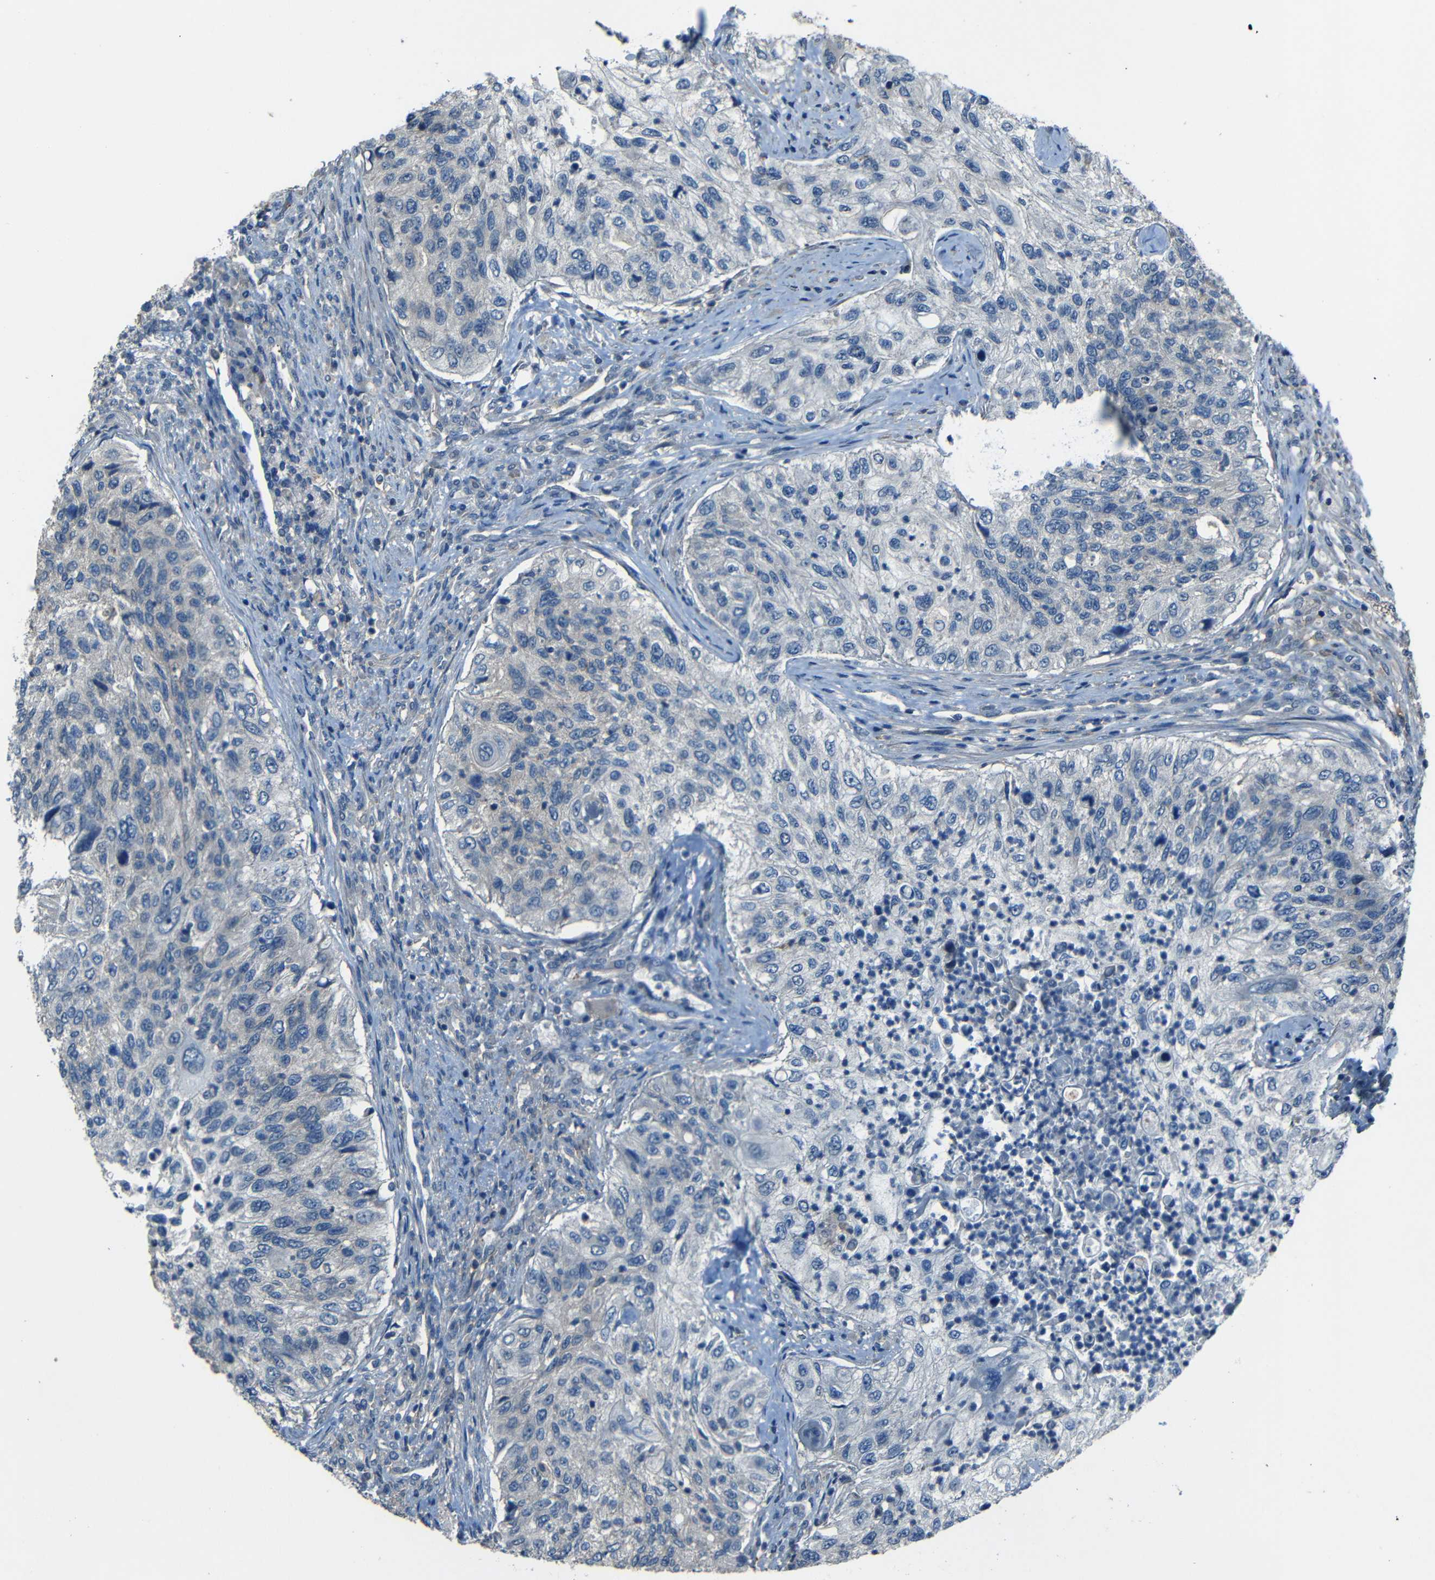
{"staining": {"intensity": "negative", "quantity": "none", "location": "none"}, "tissue": "urothelial cancer", "cell_type": "Tumor cells", "image_type": "cancer", "snomed": [{"axis": "morphology", "description": "Urothelial carcinoma, High grade"}, {"axis": "topography", "description": "Urinary bladder"}], "caption": "IHC of human urothelial carcinoma (high-grade) demonstrates no positivity in tumor cells.", "gene": "SLA", "patient": {"sex": "female", "age": 60}}